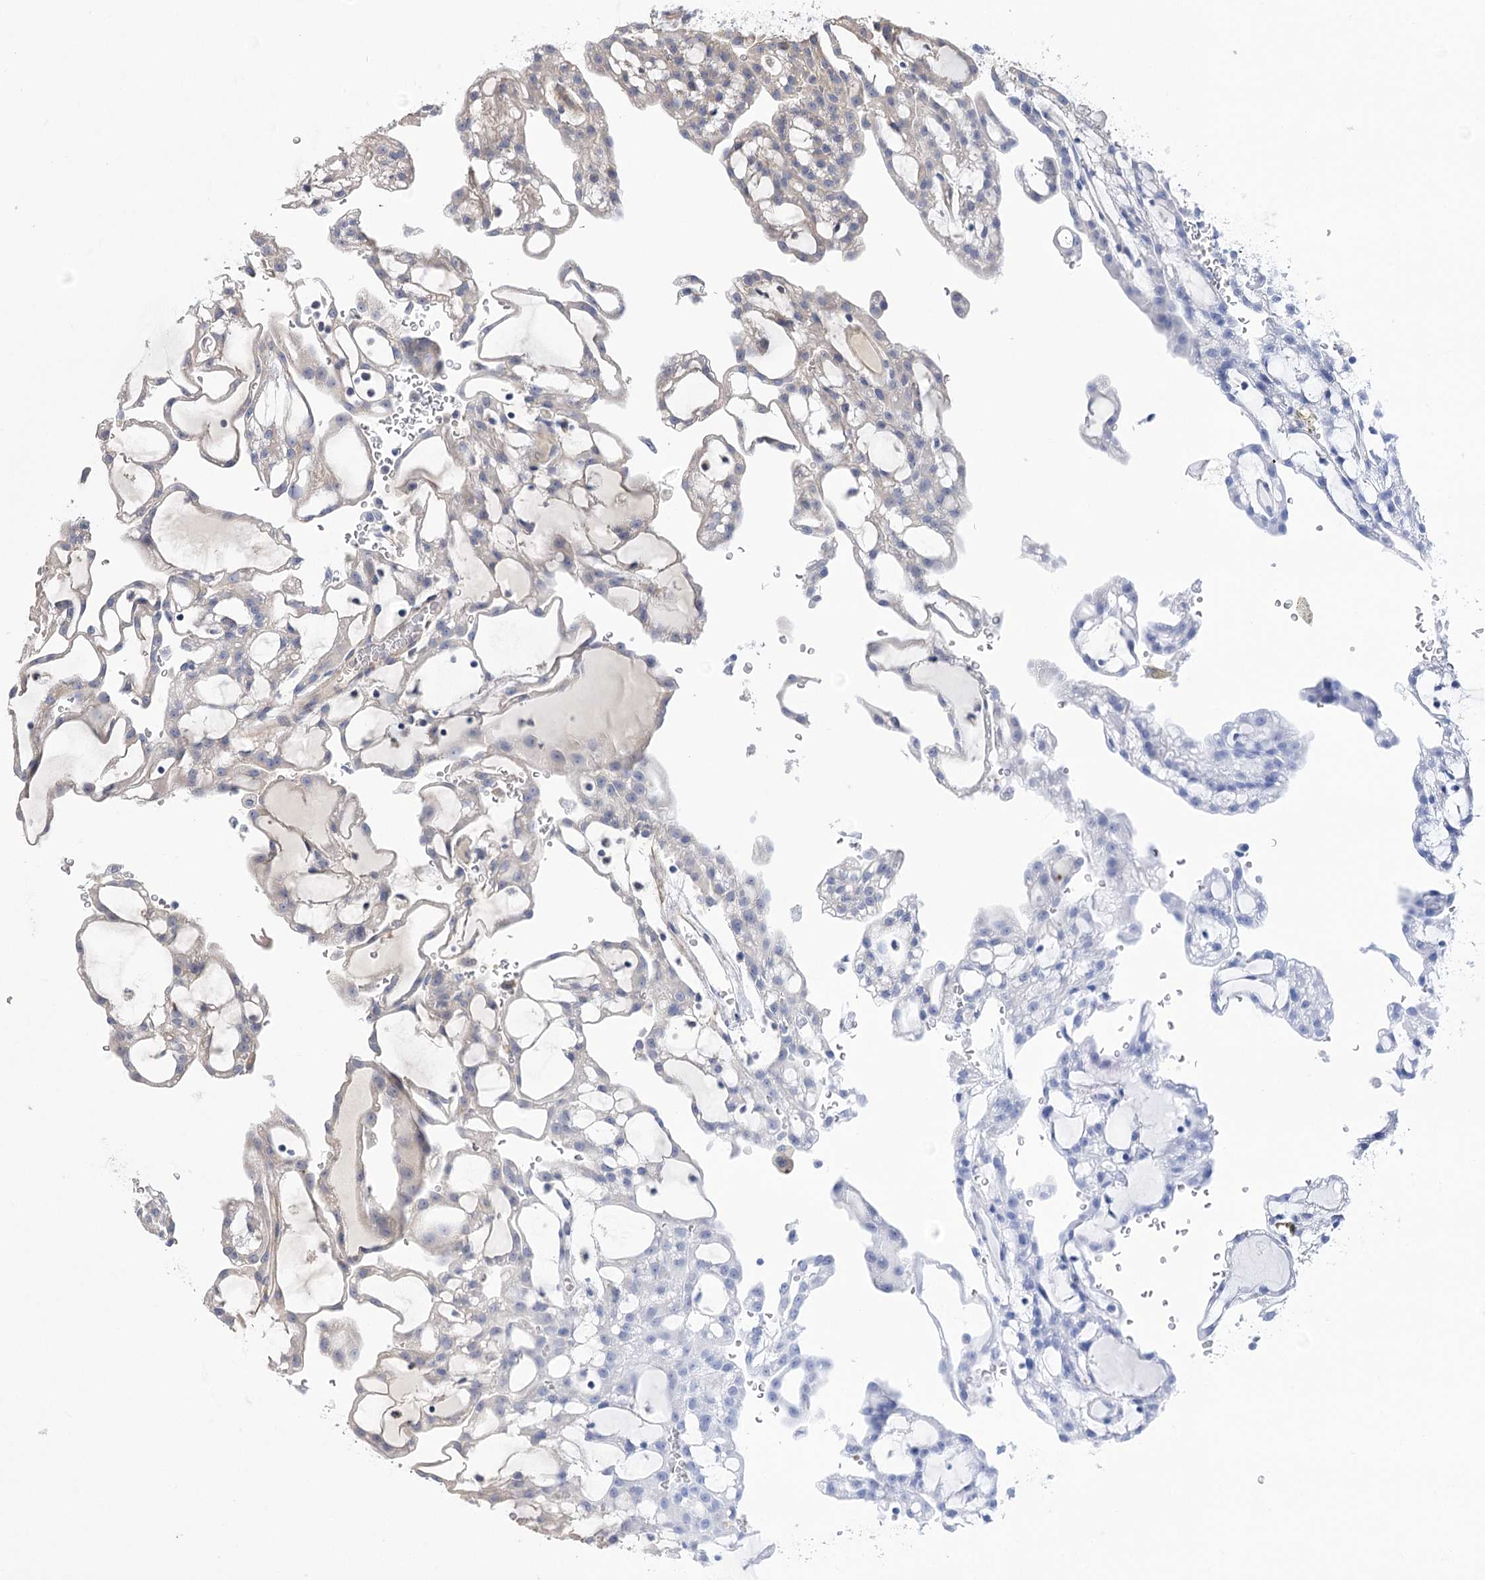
{"staining": {"intensity": "negative", "quantity": "none", "location": "none"}, "tissue": "renal cancer", "cell_type": "Tumor cells", "image_type": "cancer", "snomed": [{"axis": "morphology", "description": "Adenocarcinoma, NOS"}, {"axis": "topography", "description": "Kidney"}], "caption": "IHC image of neoplastic tissue: human adenocarcinoma (renal) stained with DAB (3,3'-diaminobenzidine) shows no significant protein positivity in tumor cells.", "gene": "WASHC3", "patient": {"sex": "male", "age": 63}}